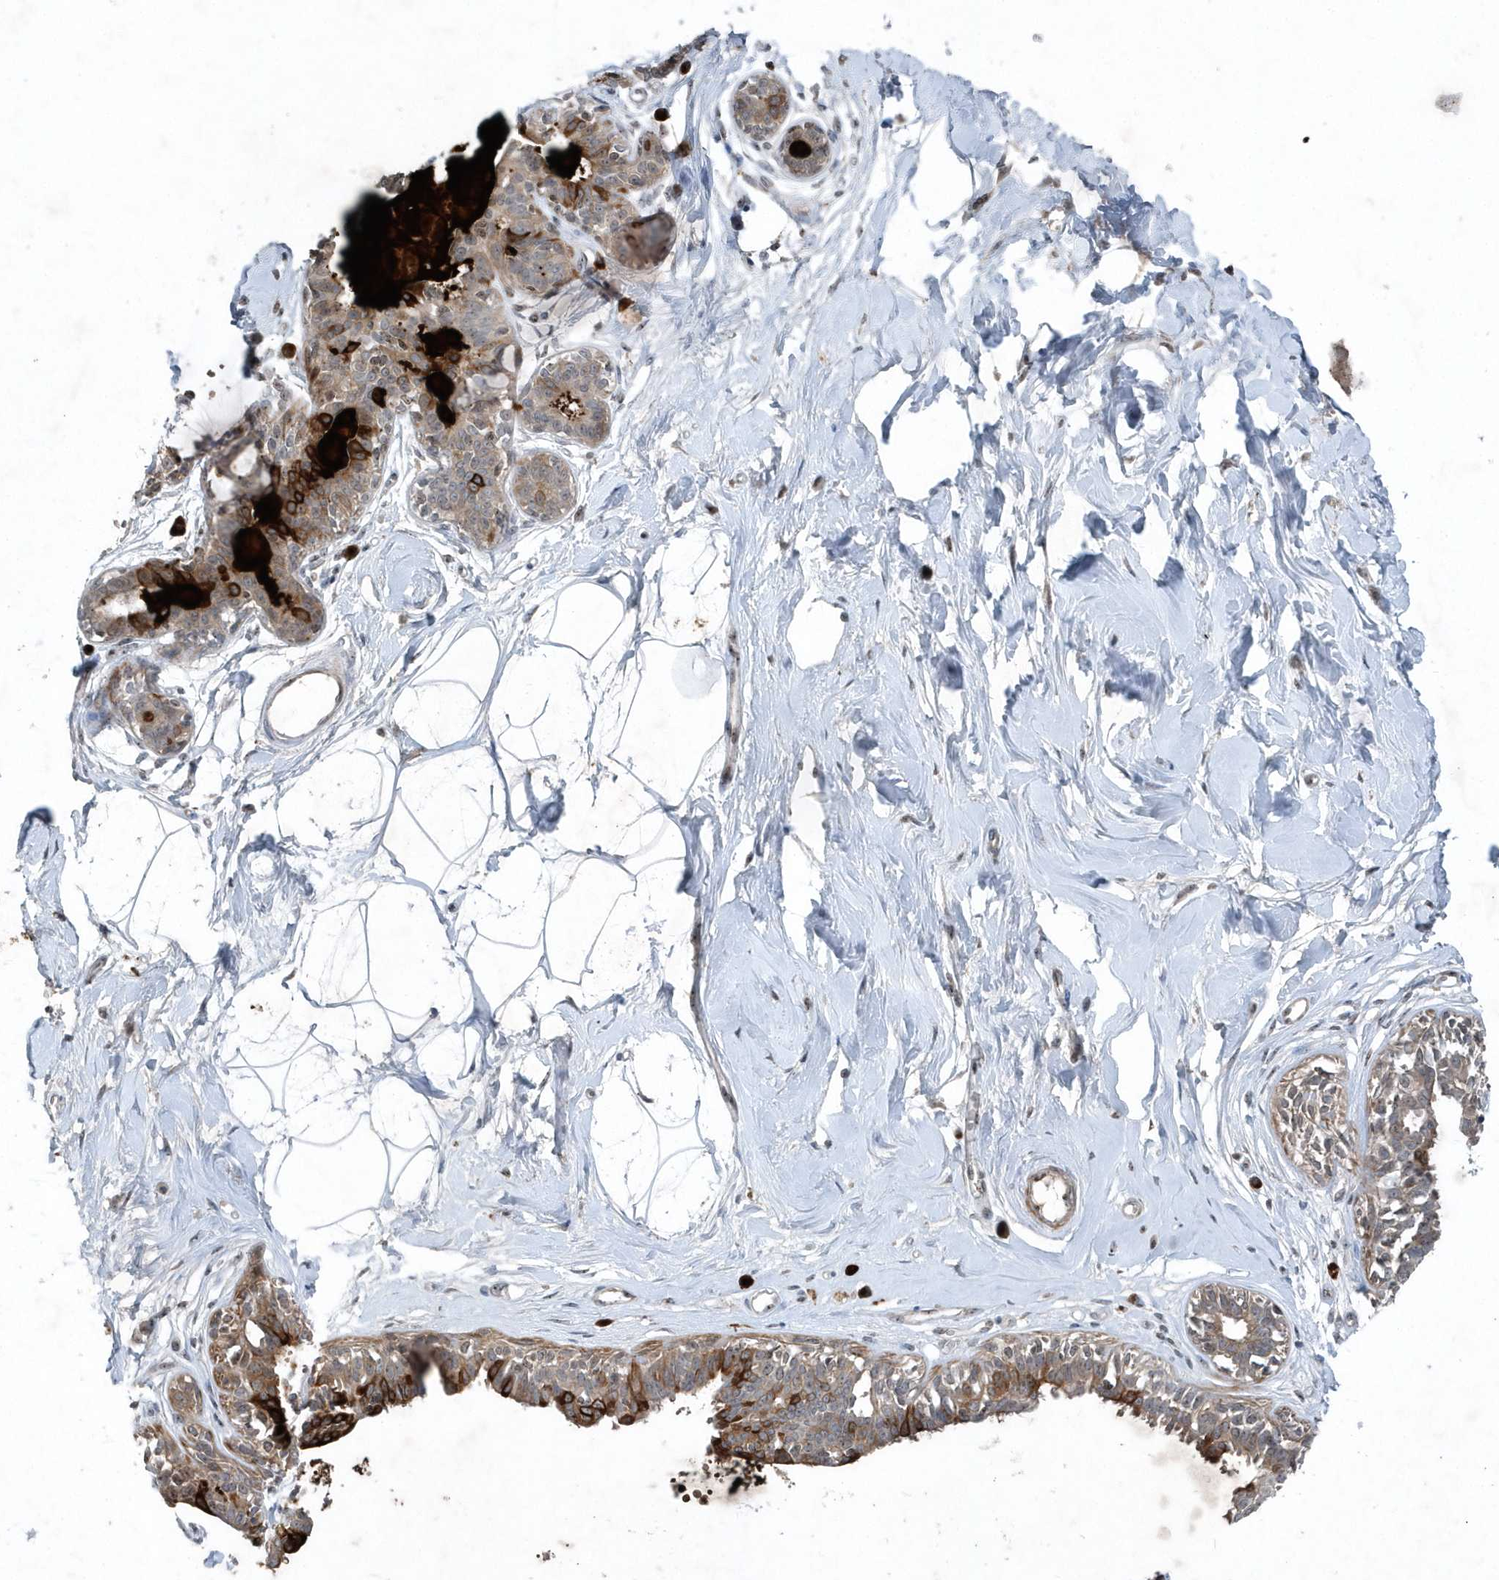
{"staining": {"intensity": "negative", "quantity": "none", "location": "none"}, "tissue": "breast", "cell_type": "Adipocytes", "image_type": "normal", "snomed": [{"axis": "morphology", "description": "Normal tissue, NOS"}, {"axis": "topography", "description": "Breast"}], "caption": "Immunohistochemistry micrograph of unremarkable human breast stained for a protein (brown), which displays no expression in adipocytes.", "gene": "QTRT2", "patient": {"sex": "female", "age": 45}}